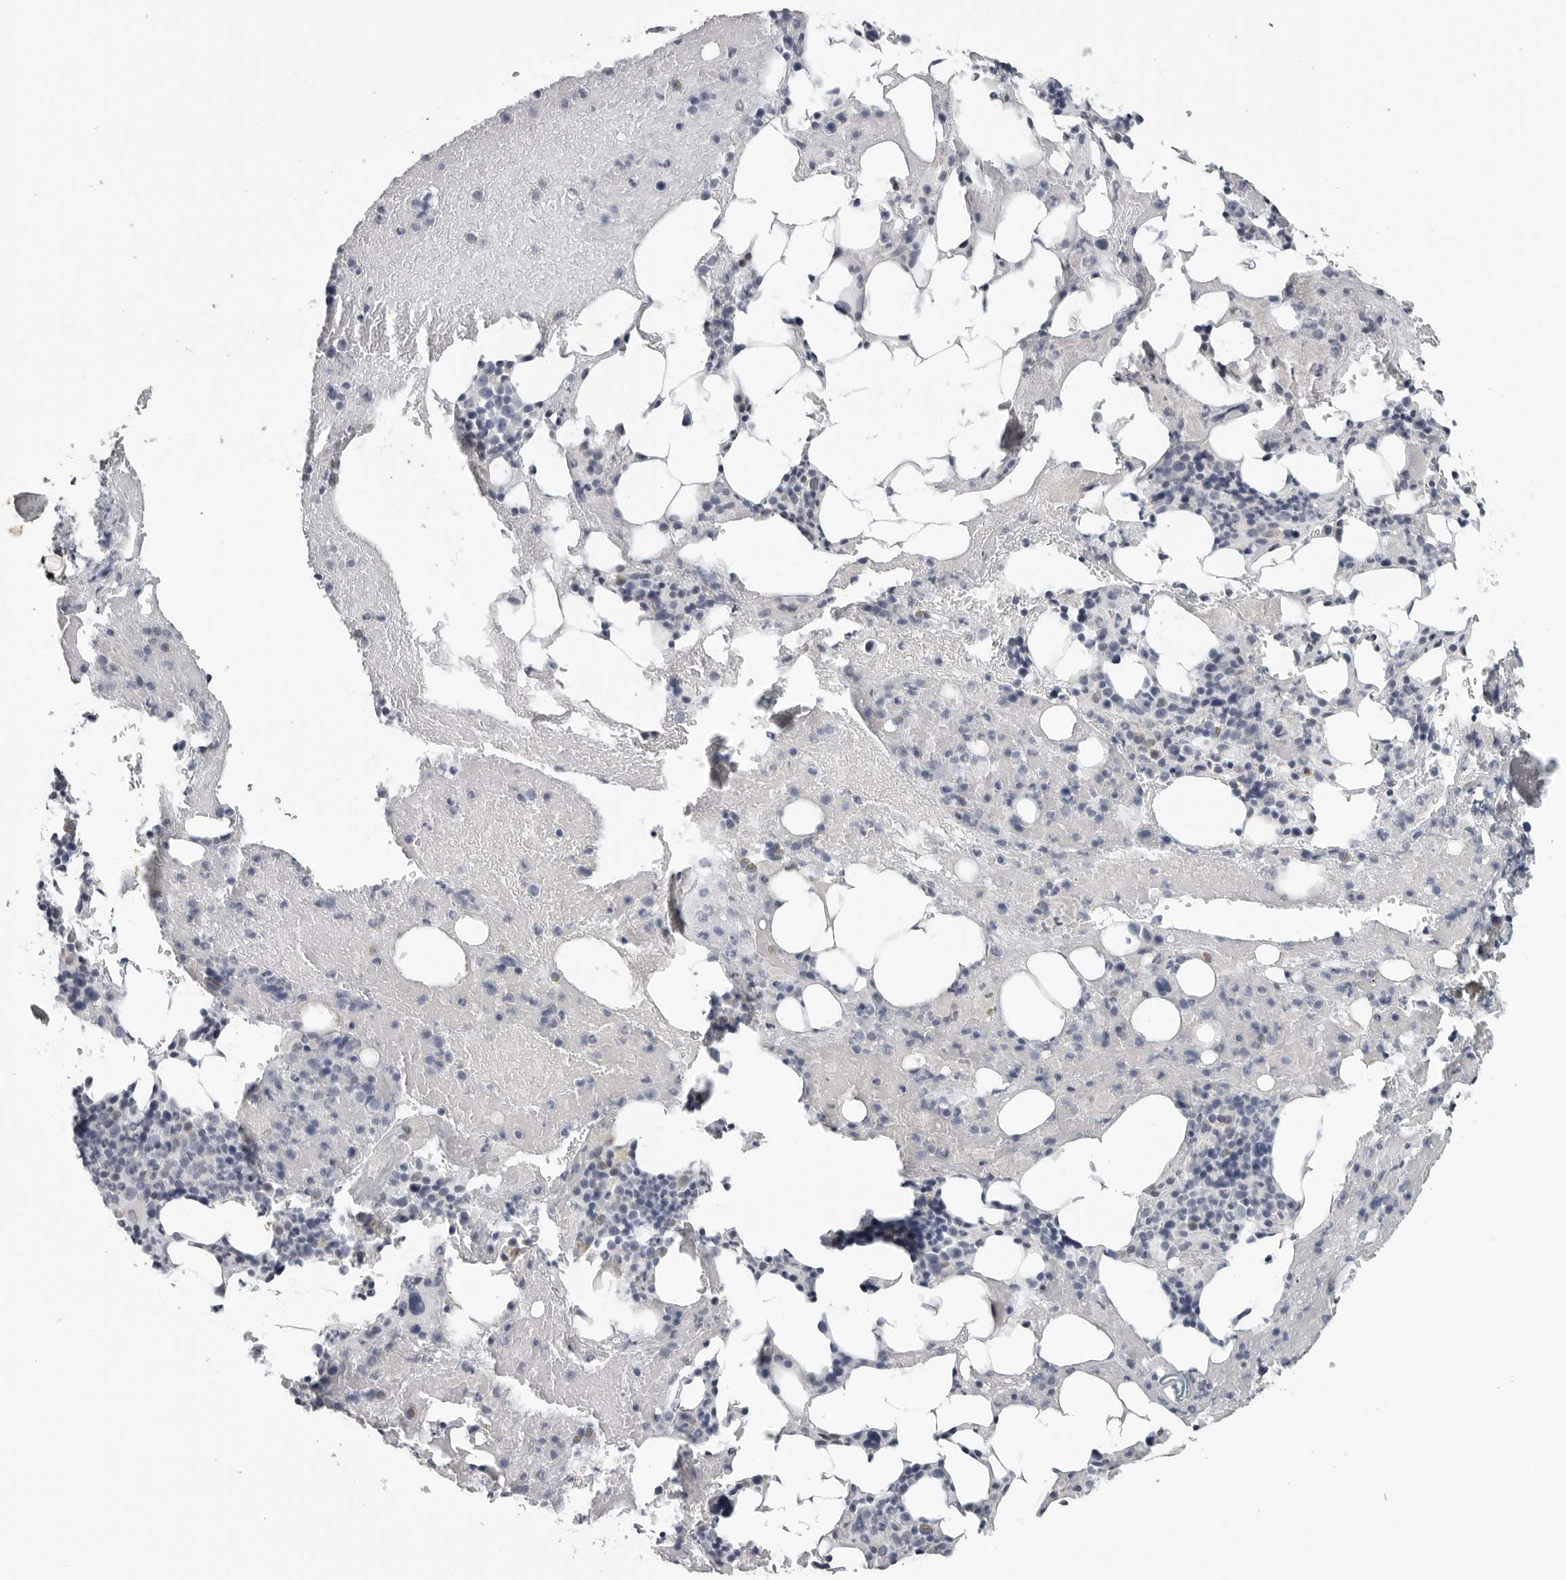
{"staining": {"intensity": "negative", "quantity": "none", "location": "none"}, "tissue": "bone marrow", "cell_type": "Hematopoietic cells", "image_type": "normal", "snomed": [{"axis": "morphology", "description": "Normal tissue, NOS"}, {"axis": "topography", "description": "Bone marrow"}], "caption": "The micrograph demonstrates no staining of hematopoietic cells in normal bone marrow.", "gene": "OPLAH", "patient": {"sex": "female", "age": 54}}